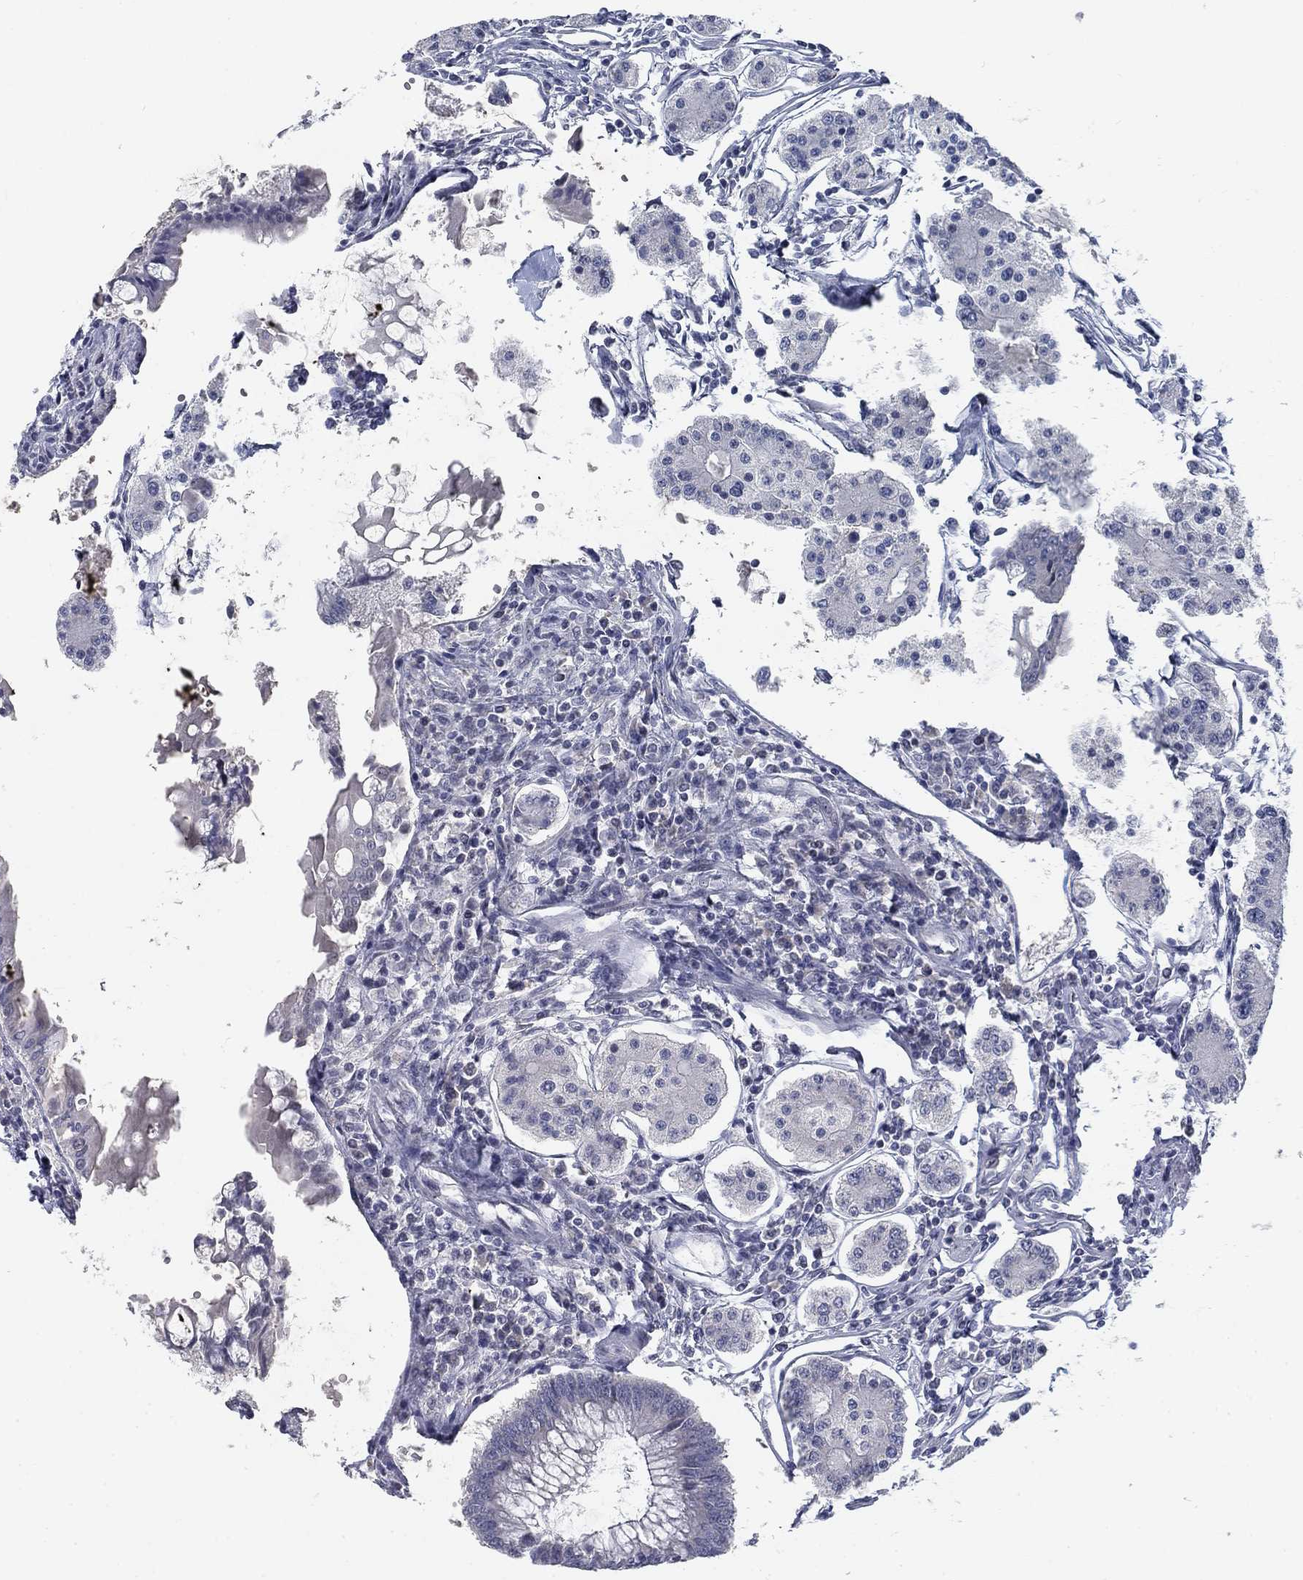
{"staining": {"intensity": "negative", "quantity": "none", "location": "none"}, "tissue": "carcinoid", "cell_type": "Tumor cells", "image_type": "cancer", "snomed": [{"axis": "morphology", "description": "Carcinoid, malignant, NOS"}, {"axis": "topography", "description": "Small intestine"}], "caption": "Tumor cells are negative for brown protein staining in carcinoid.", "gene": "ATP1A3", "patient": {"sex": "female", "age": 65}}